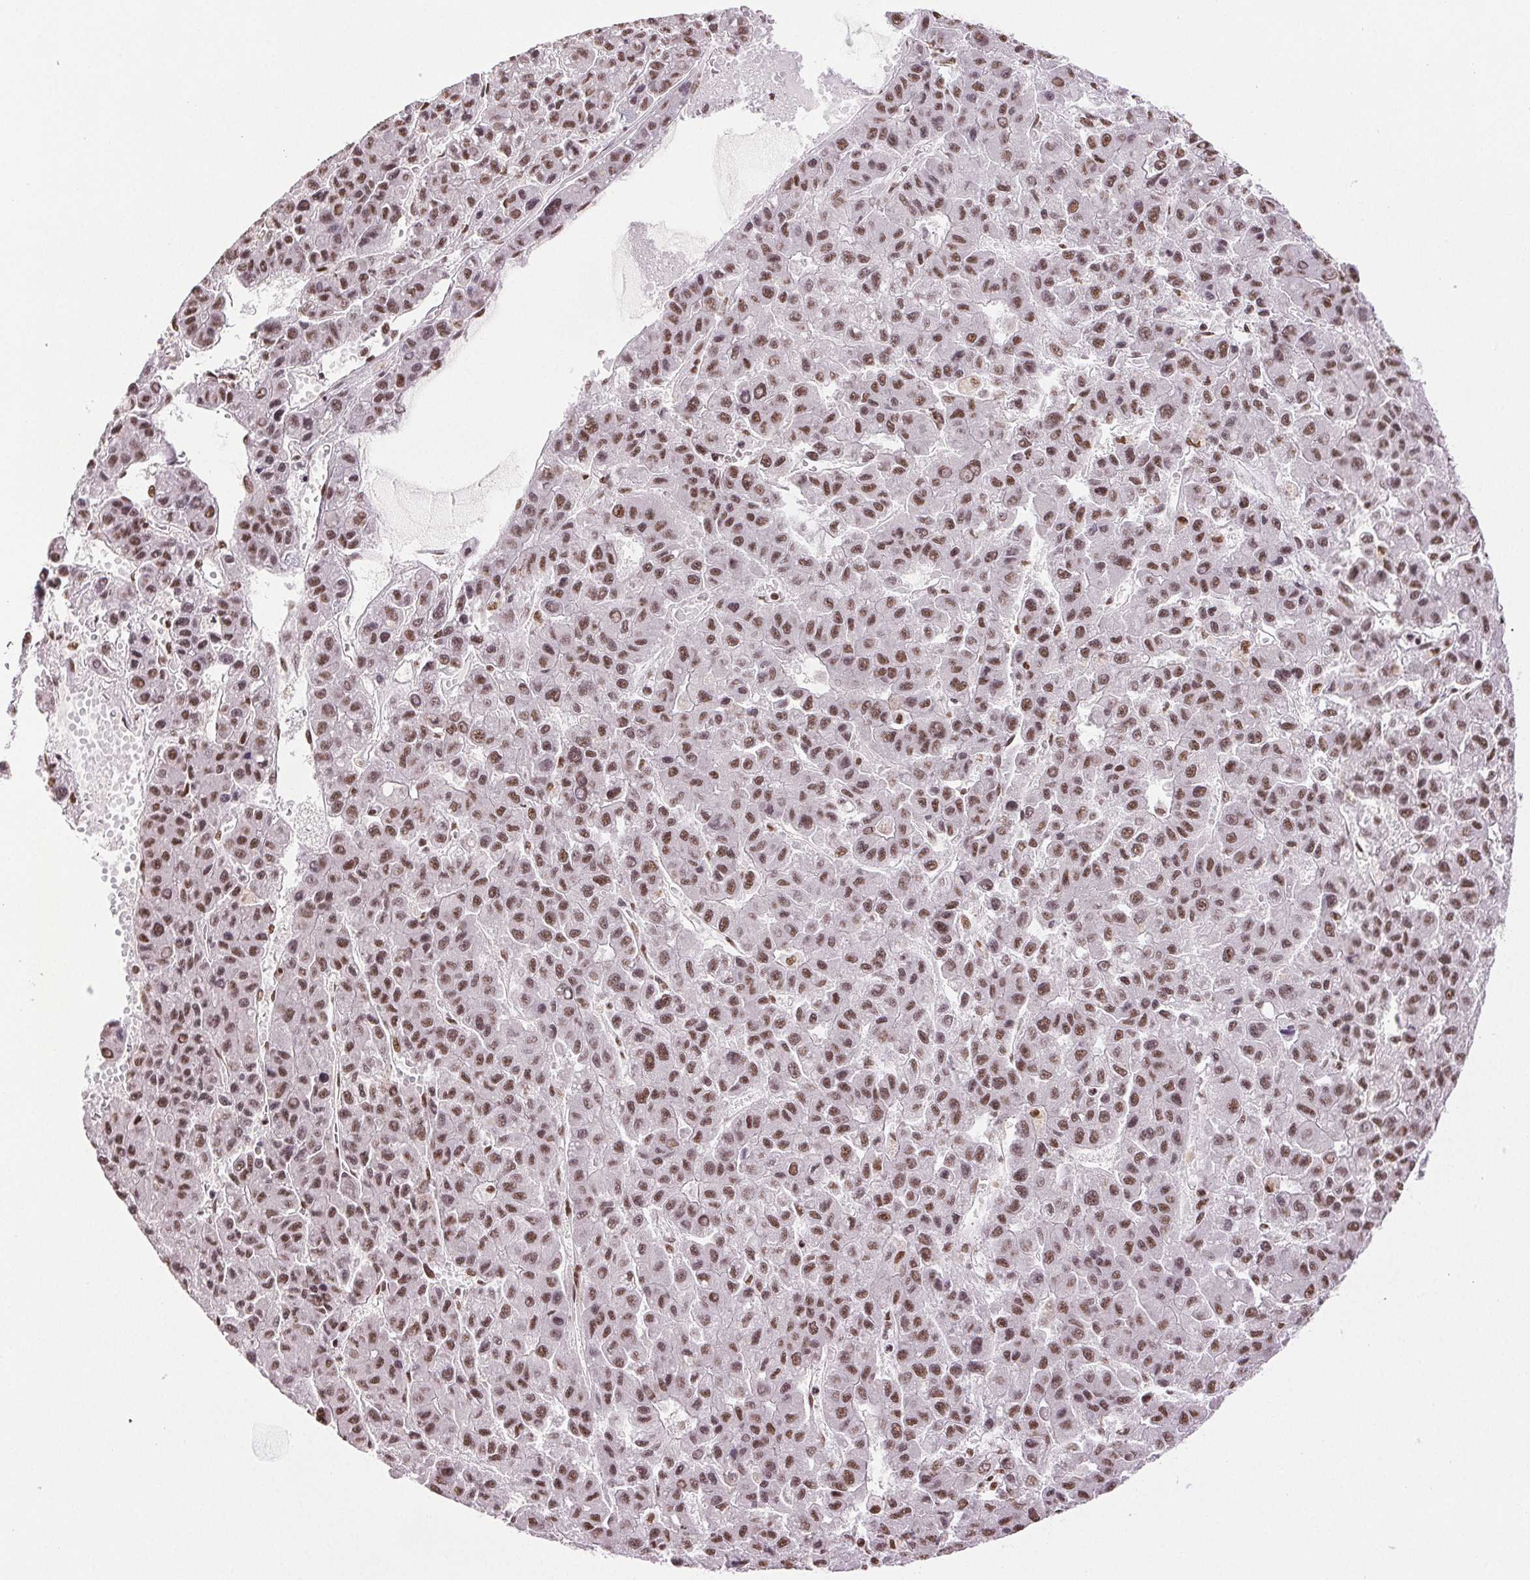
{"staining": {"intensity": "moderate", "quantity": ">75%", "location": "nuclear"}, "tissue": "liver cancer", "cell_type": "Tumor cells", "image_type": "cancer", "snomed": [{"axis": "morphology", "description": "Carcinoma, Hepatocellular, NOS"}, {"axis": "topography", "description": "Liver"}], "caption": "Protein analysis of liver hepatocellular carcinoma tissue reveals moderate nuclear expression in approximately >75% of tumor cells.", "gene": "IK", "patient": {"sex": "male", "age": 70}}